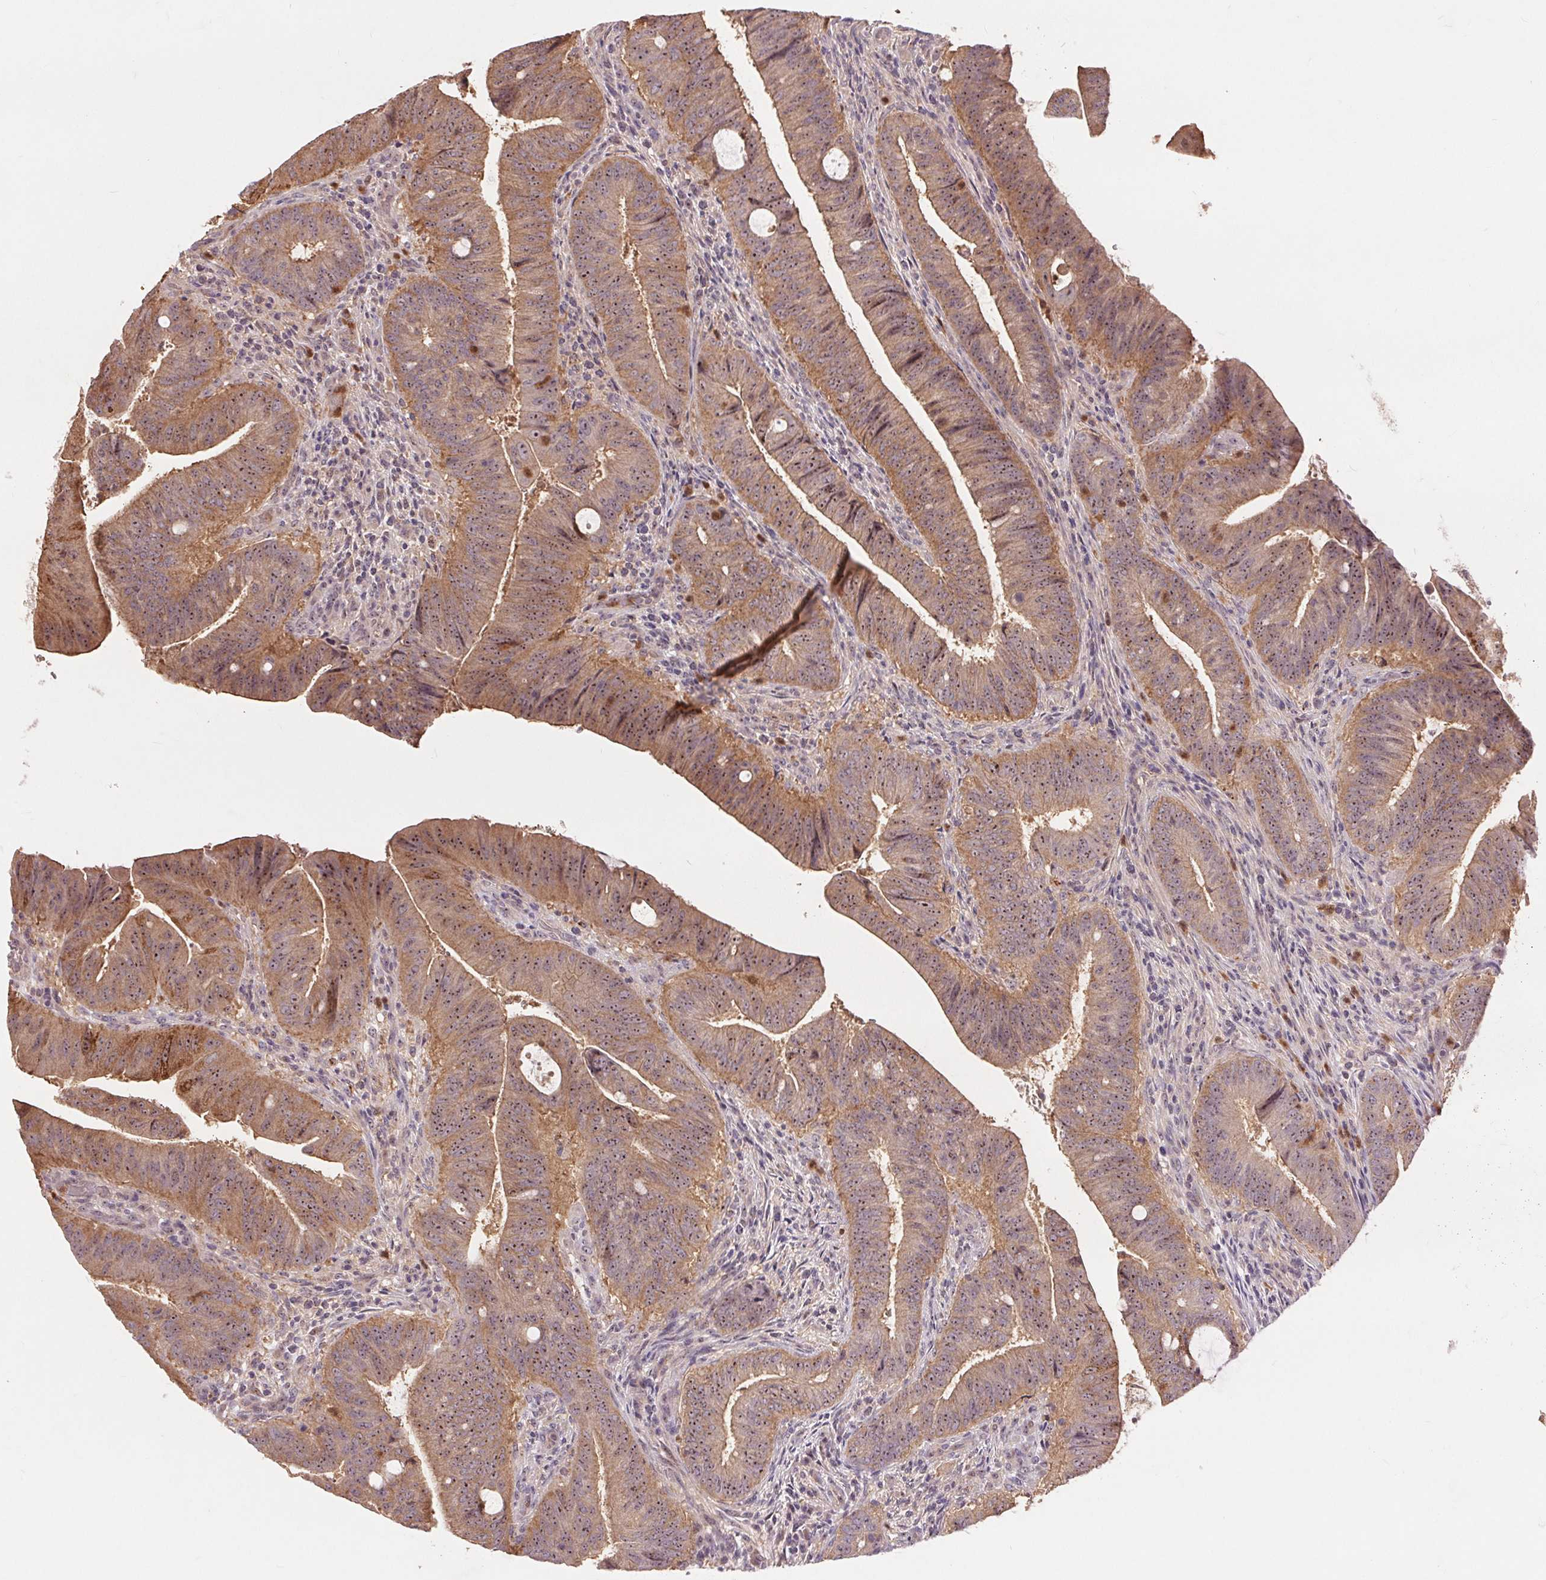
{"staining": {"intensity": "moderate", "quantity": ">75%", "location": "cytoplasmic/membranous"}, "tissue": "colorectal cancer", "cell_type": "Tumor cells", "image_type": "cancer", "snomed": [{"axis": "morphology", "description": "Adenocarcinoma, NOS"}, {"axis": "topography", "description": "Colon"}], "caption": "A high-resolution photomicrograph shows immunohistochemistry (IHC) staining of adenocarcinoma (colorectal), which demonstrates moderate cytoplasmic/membranous positivity in about >75% of tumor cells. Using DAB (3,3'-diaminobenzidine) (brown) and hematoxylin (blue) stains, captured at high magnification using brightfield microscopy.", "gene": "RANBP3L", "patient": {"sex": "female", "age": 43}}